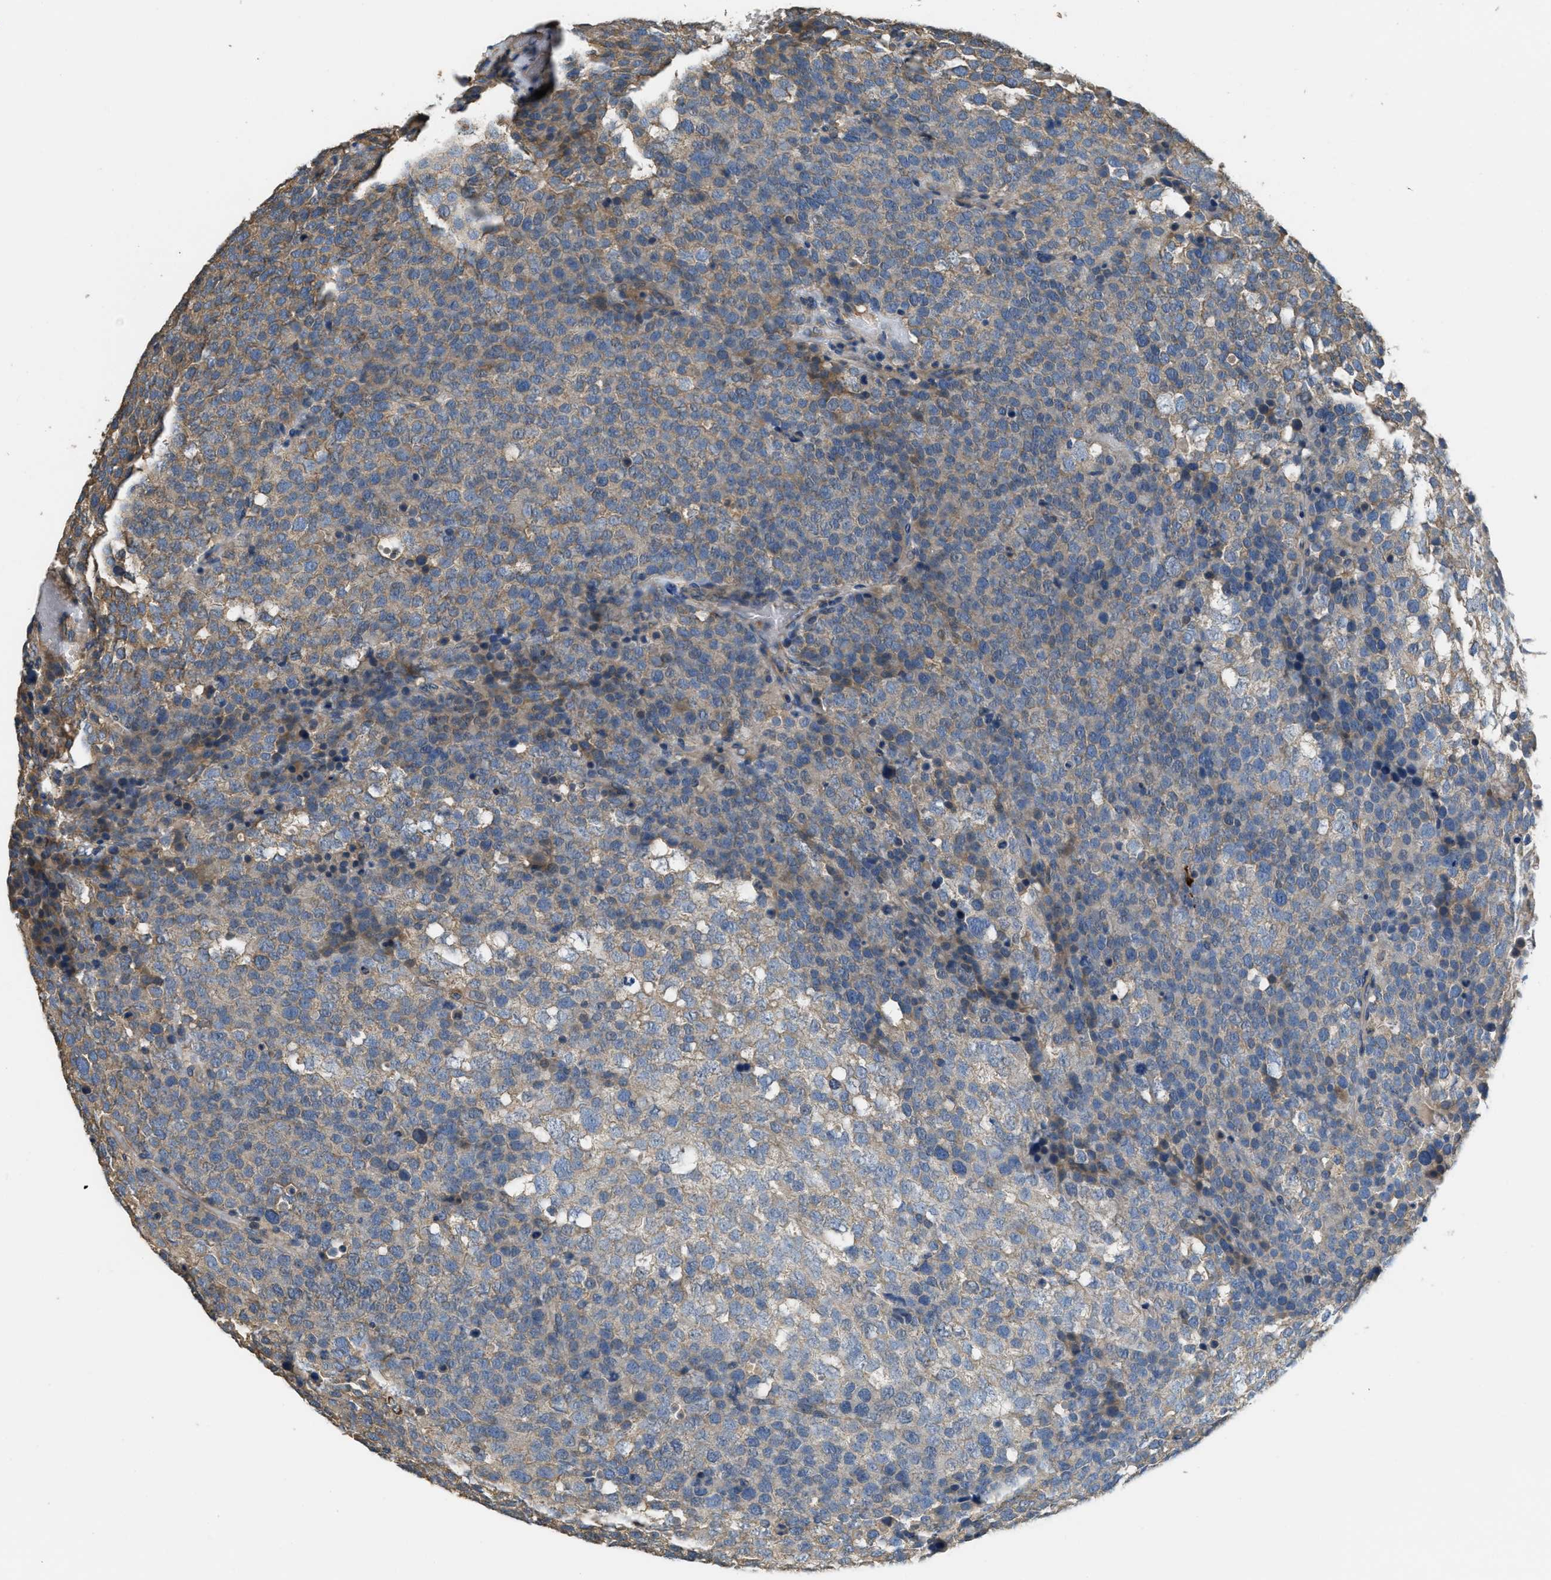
{"staining": {"intensity": "moderate", "quantity": "25%-75%", "location": "cytoplasmic/membranous"}, "tissue": "testis cancer", "cell_type": "Tumor cells", "image_type": "cancer", "snomed": [{"axis": "morphology", "description": "Seminoma, NOS"}, {"axis": "topography", "description": "Testis"}], "caption": "A photomicrograph of testis cancer stained for a protein demonstrates moderate cytoplasmic/membranous brown staining in tumor cells. The staining was performed using DAB, with brown indicating positive protein expression. Nuclei are stained blue with hematoxylin.", "gene": "THBS2", "patient": {"sex": "male", "age": 71}}